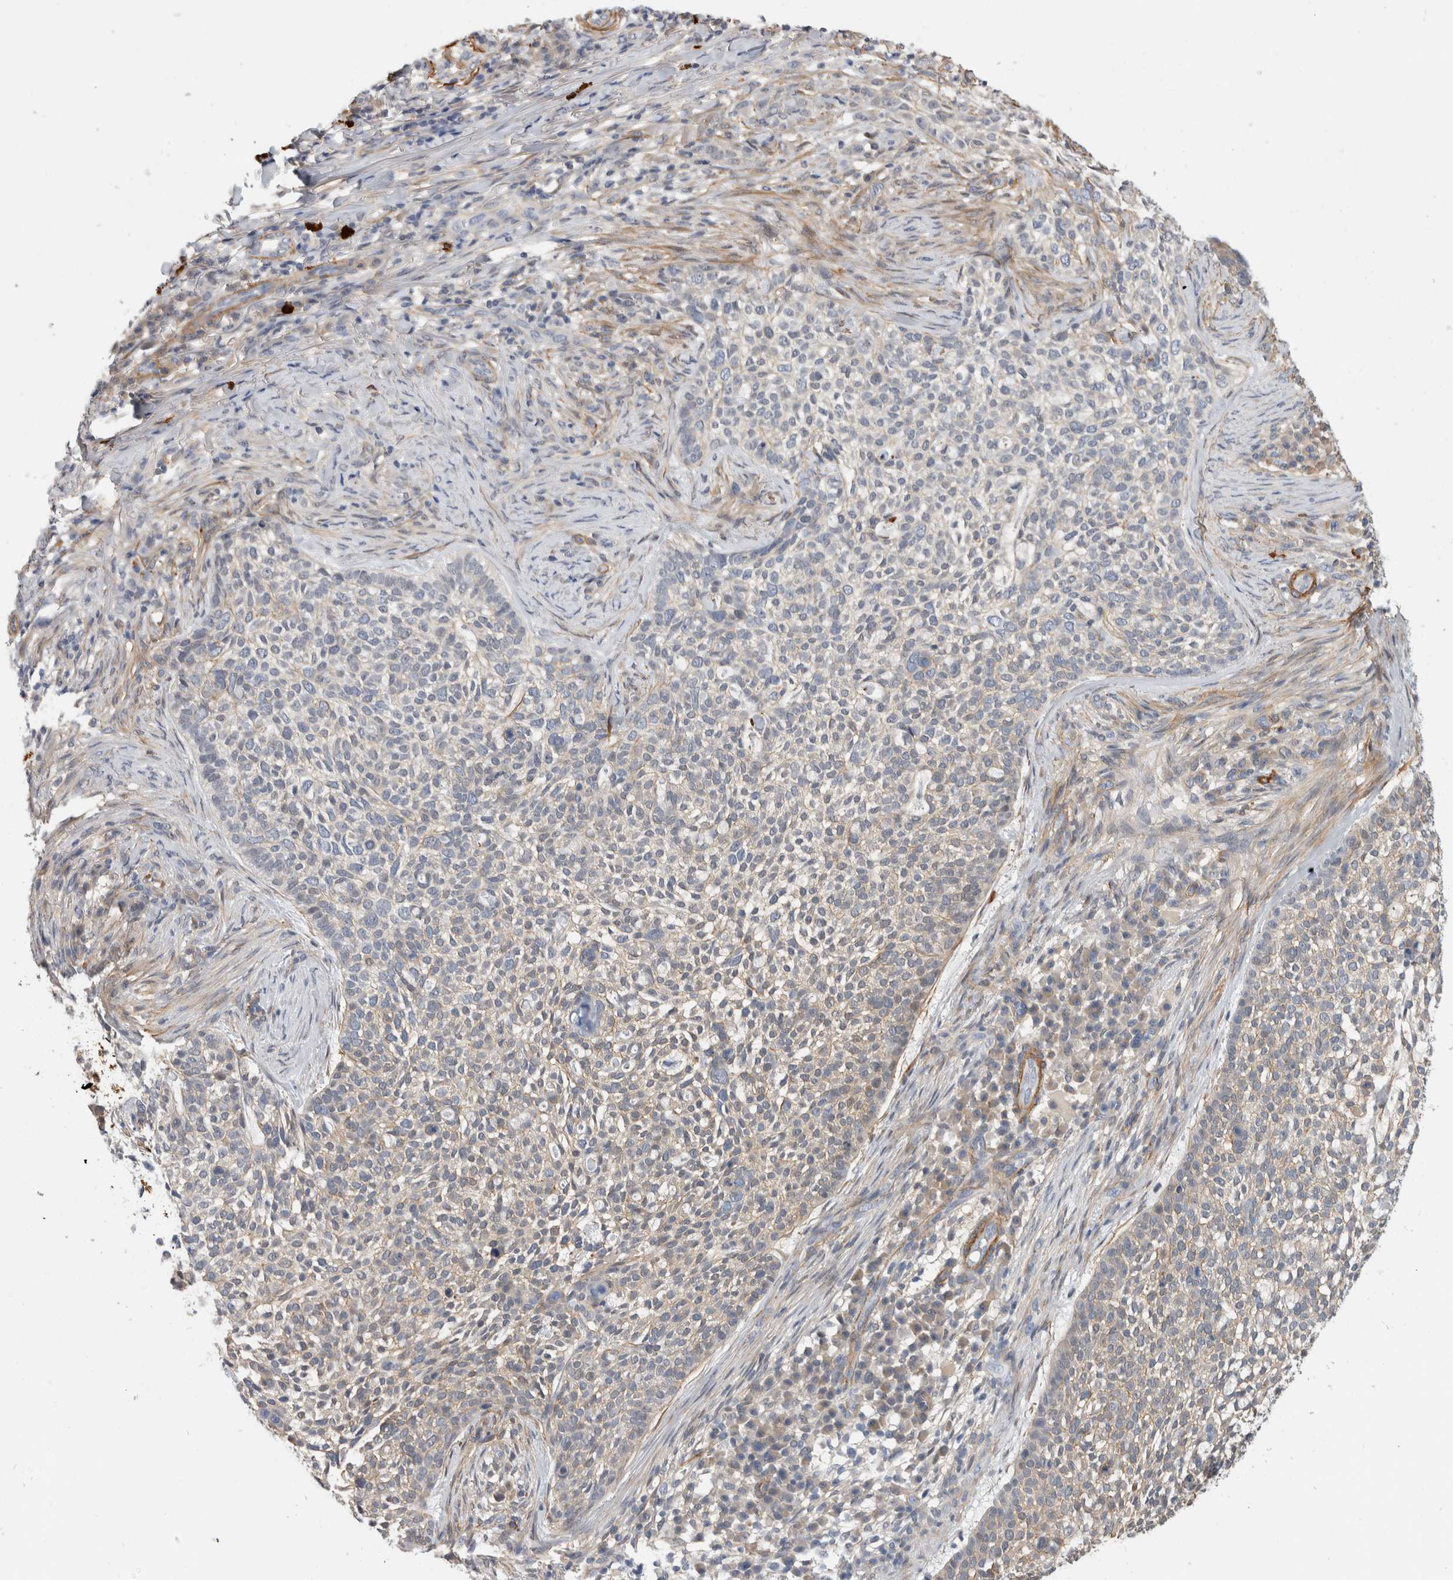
{"staining": {"intensity": "weak", "quantity": "<25%", "location": "cytoplasmic/membranous"}, "tissue": "skin cancer", "cell_type": "Tumor cells", "image_type": "cancer", "snomed": [{"axis": "morphology", "description": "Basal cell carcinoma"}, {"axis": "topography", "description": "Skin"}], "caption": "Tumor cells show no significant protein positivity in skin cancer. (Immunohistochemistry (ihc), brightfield microscopy, high magnification).", "gene": "PGM1", "patient": {"sex": "female", "age": 64}}